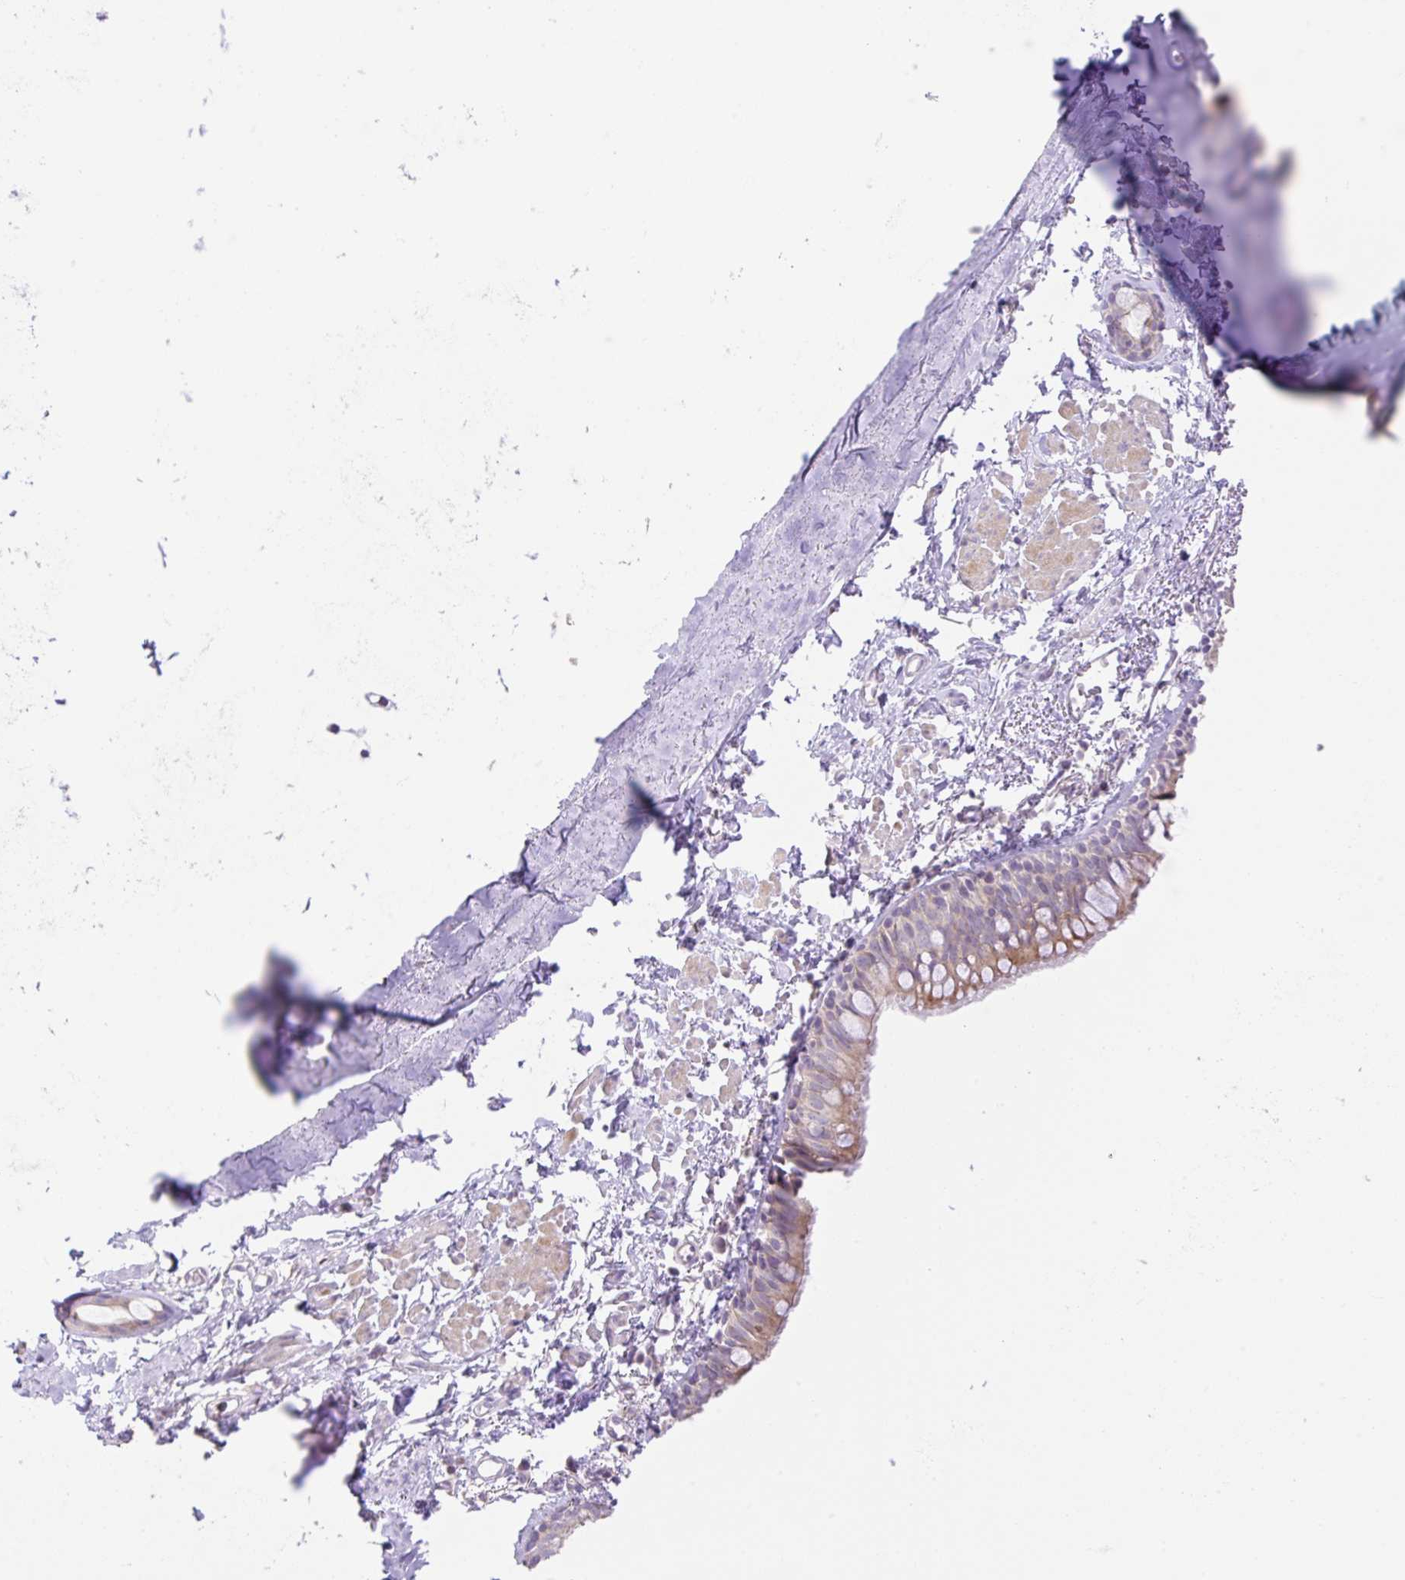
{"staining": {"intensity": "moderate", "quantity": "25%-75%", "location": "cytoplasmic/membranous"}, "tissue": "bronchus", "cell_type": "Respiratory epithelial cells", "image_type": "normal", "snomed": [{"axis": "morphology", "description": "Normal tissue, NOS"}, {"axis": "topography", "description": "Bronchus"}], "caption": "Approximately 25%-75% of respiratory epithelial cells in benign human bronchus demonstrate moderate cytoplasmic/membranous protein staining as visualized by brown immunohistochemical staining.", "gene": "VPS25", "patient": {"sex": "male", "age": 67}}